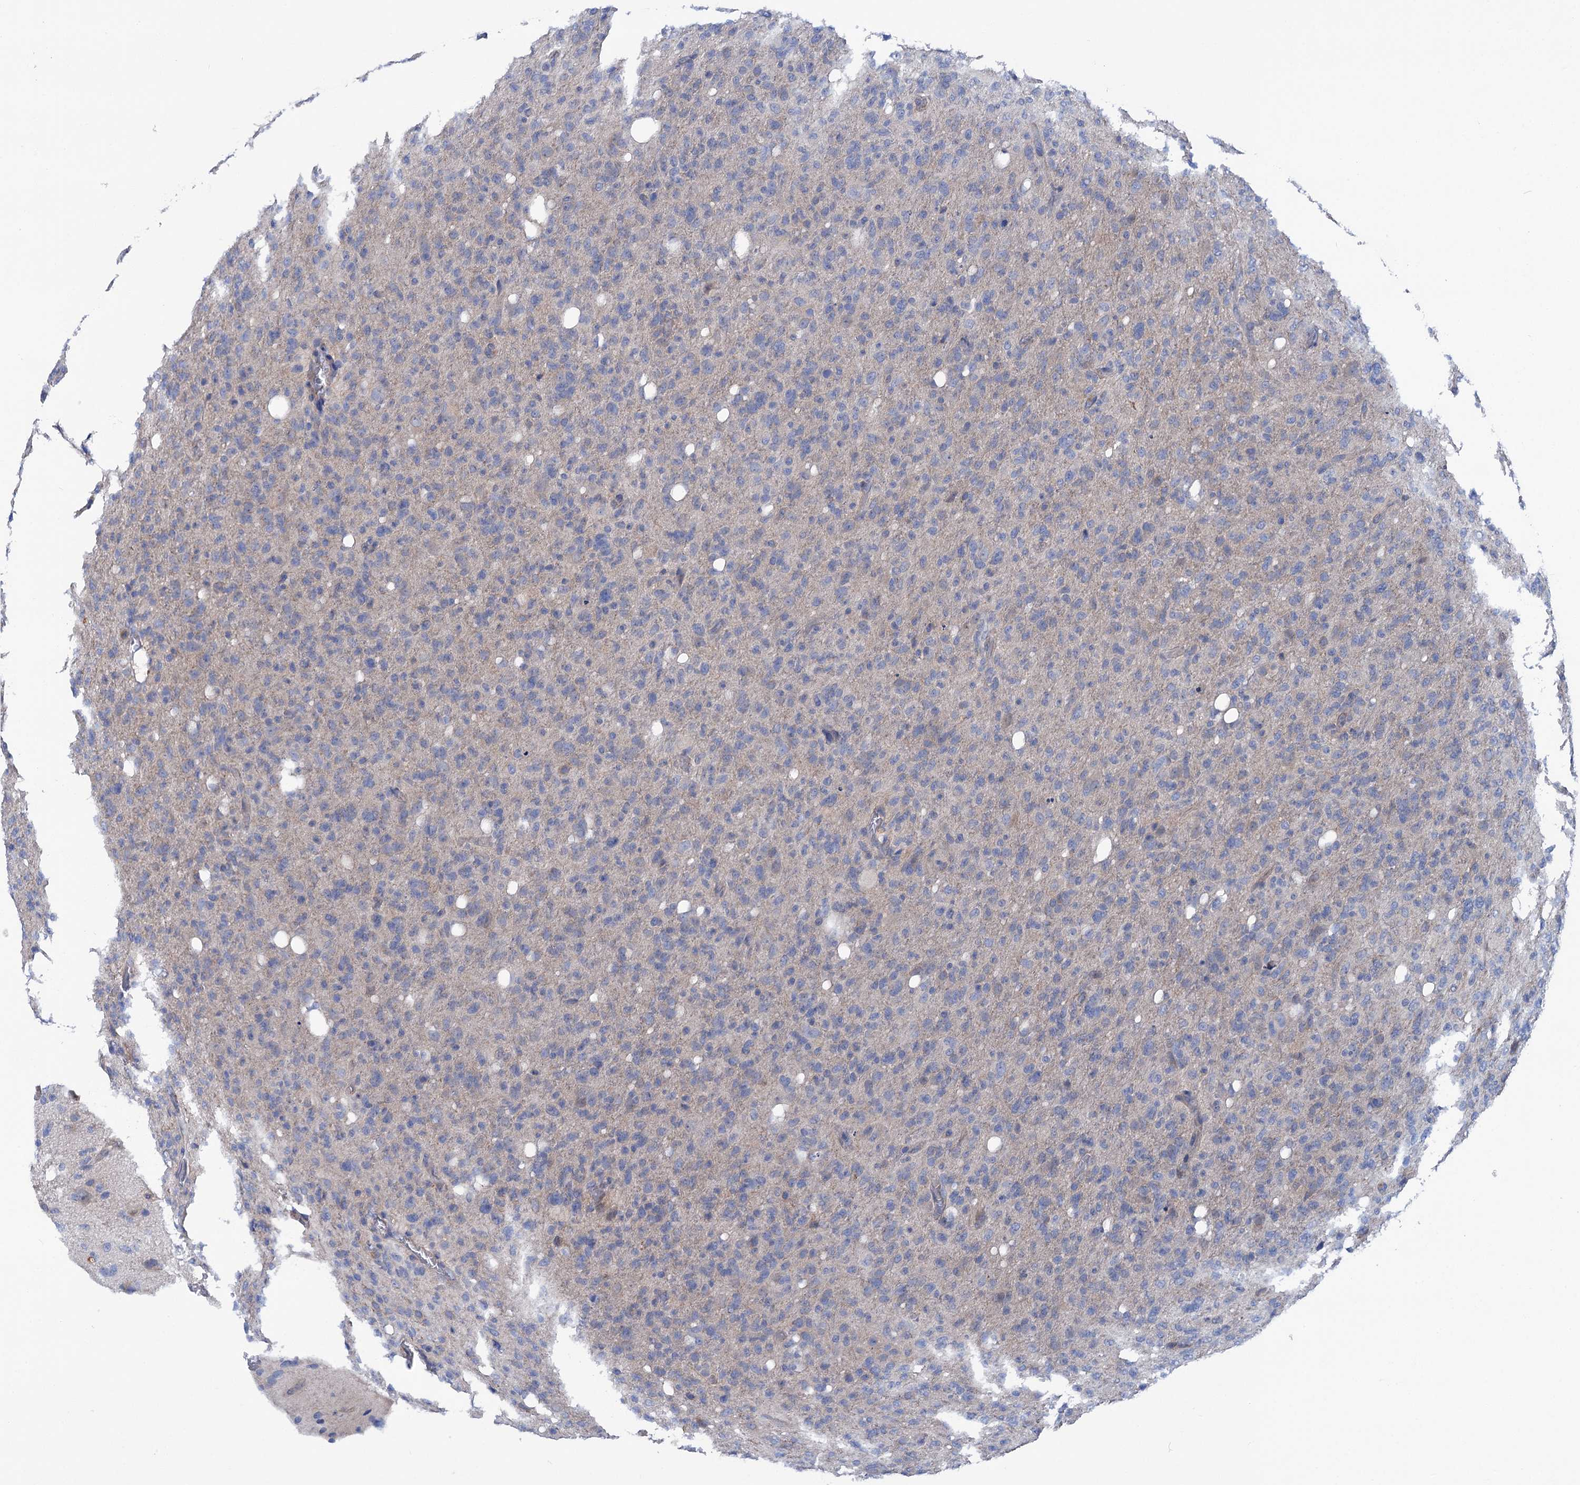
{"staining": {"intensity": "negative", "quantity": "none", "location": "none"}, "tissue": "glioma", "cell_type": "Tumor cells", "image_type": "cancer", "snomed": [{"axis": "morphology", "description": "Glioma, malignant, High grade"}, {"axis": "topography", "description": "Brain"}], "caption": "Glioma stained for a protein using IHC displays no expression tumor cells.", "gene": "TRIM55", "patient": {"sex": "female", "age": 57}}